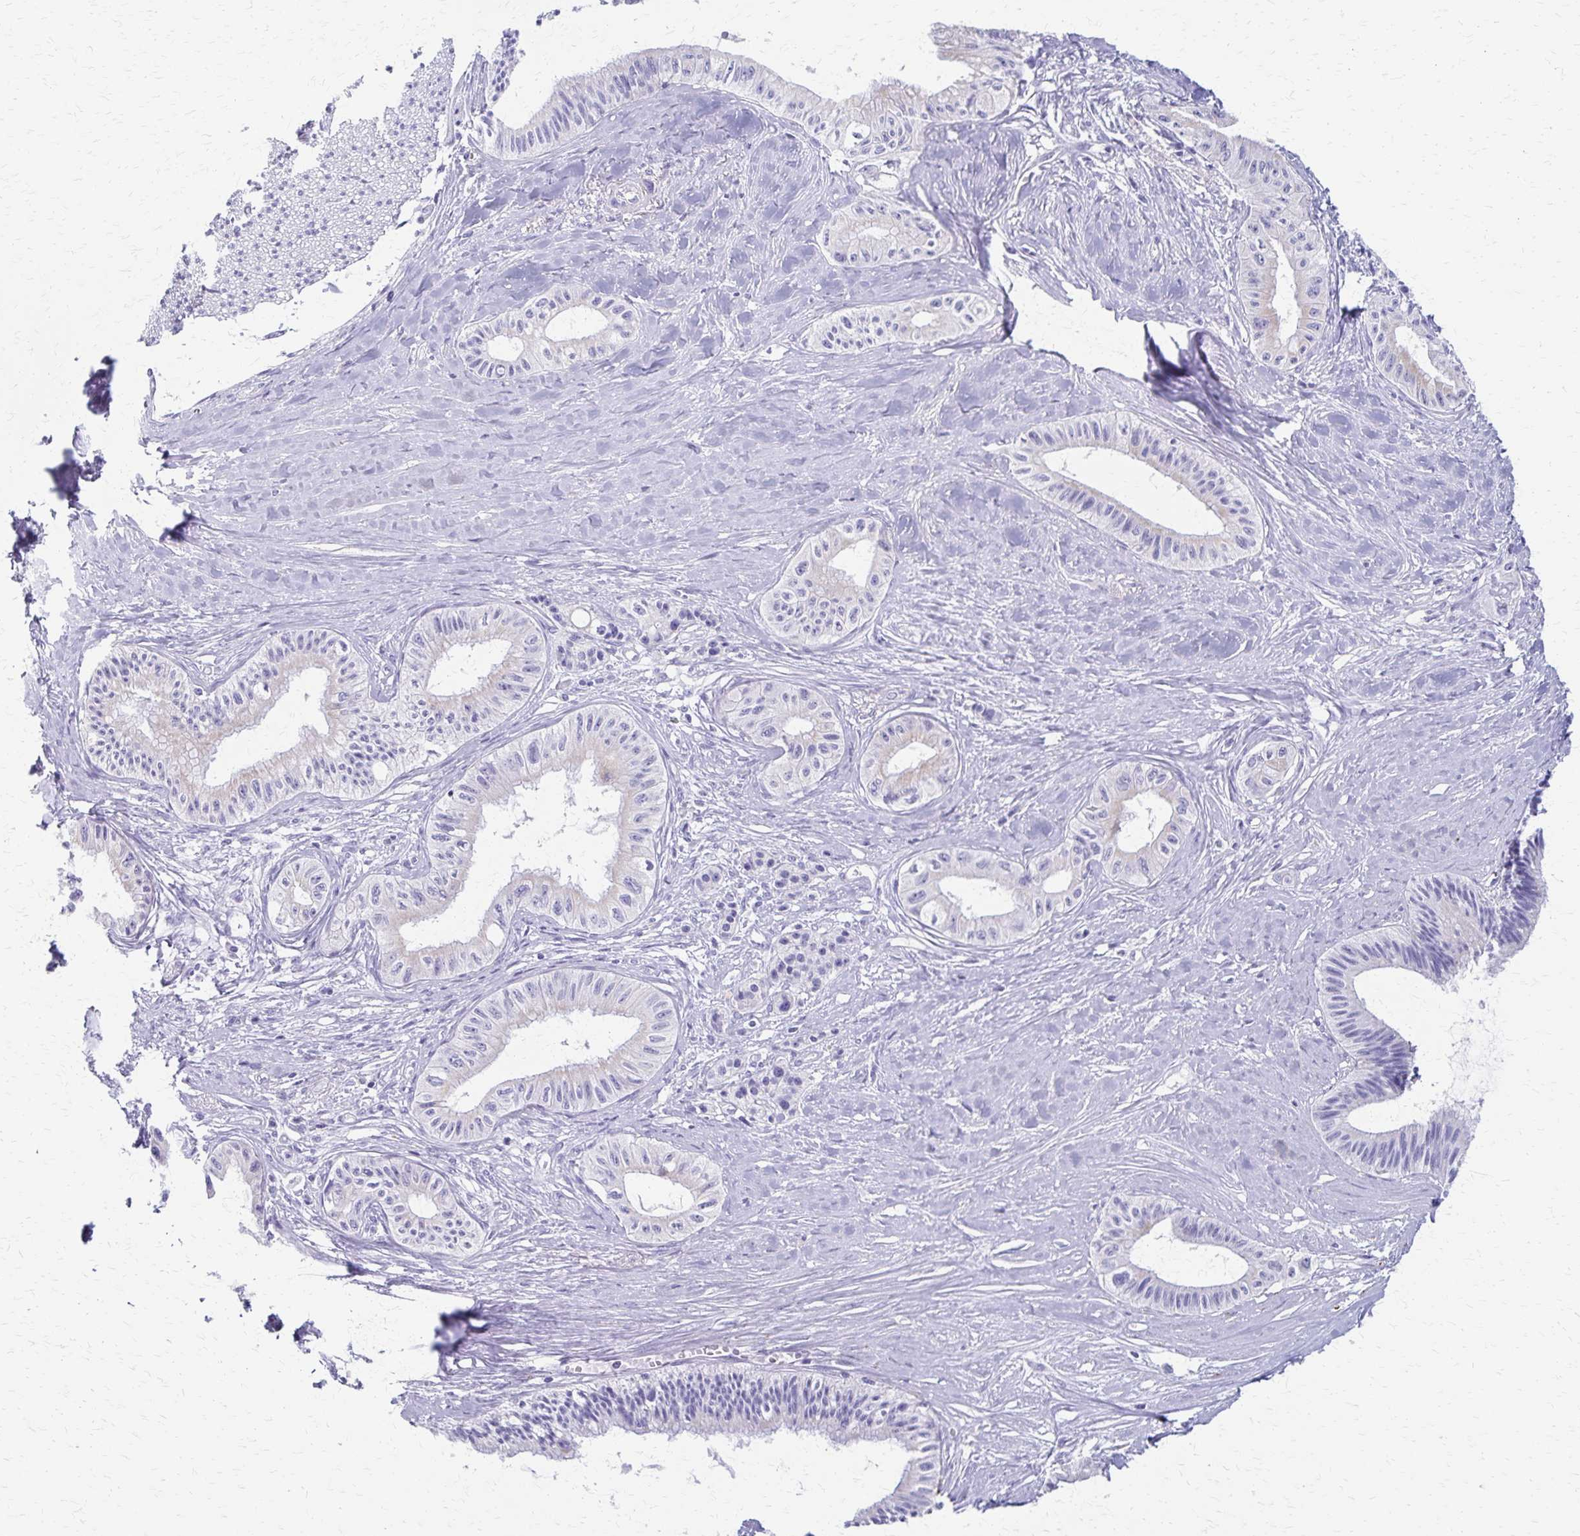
{"staining": {"intensity": "negative", "quantity": "none", "location": "none"}, "tissue": "pancreatic cancer", "cell_type": "Tumor cells", "image_type": "cancer", "snomed": [{"axis": "morphology", "description": "Adenocarcinoma, NOS"}, {"axis": "topography", "description": "Pancreas"}], "caption": "Immunohistochemistry image of pancreatic cancer stained for a protein (brown), which exhibits no staining in tumor cells.", "gene": "ZSCAN5B", "patient": {"sex": "male", "age": 71}}